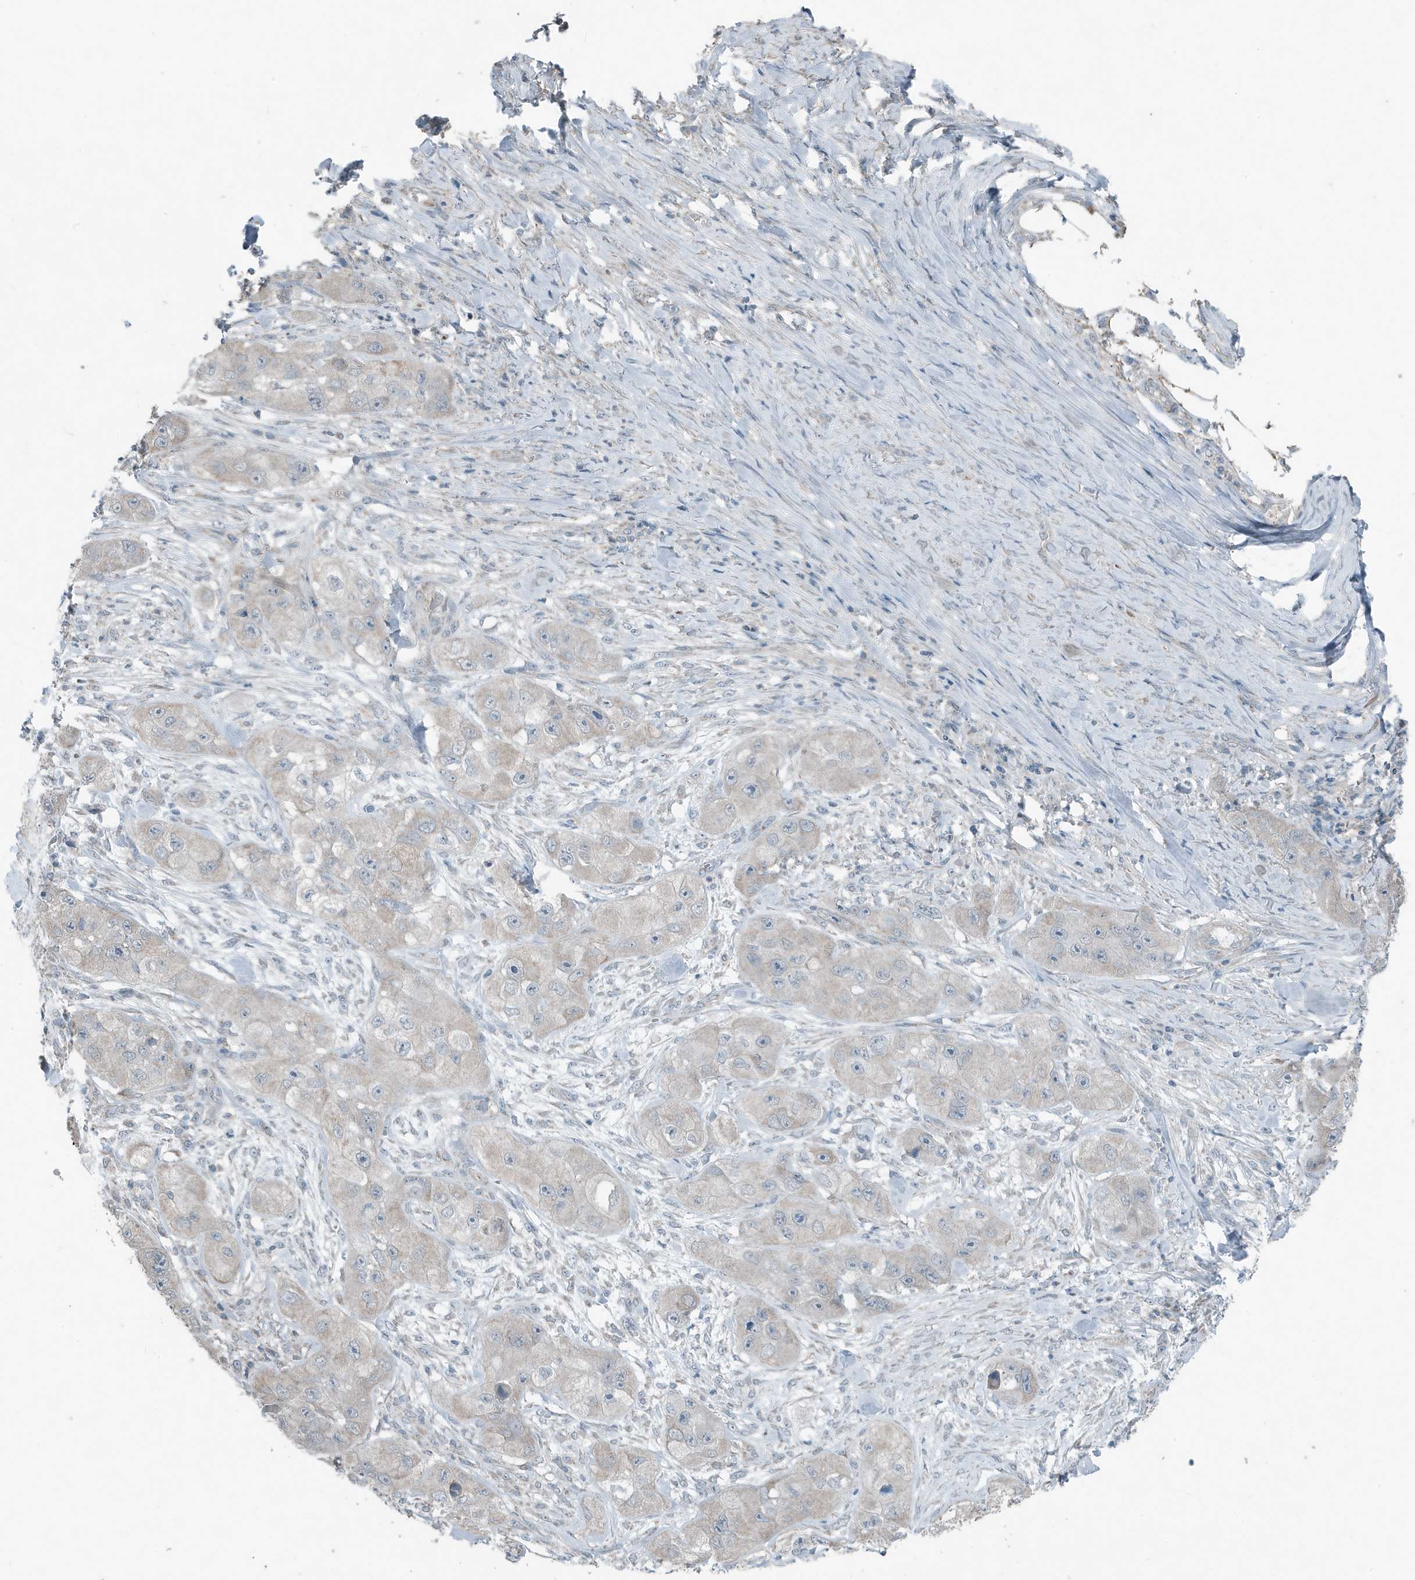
{"staining": {"intensity": "negative", "quantity": "none", "location": "none"}, "tissue": "skin cancer", "cell_type": "Tumor cells", "image_type": "cancer", "snomed": [{"axis": "morphology", "description": "Squamous cell carcinoma, NOS"}, {"axis": "topography", "description": "Skin"}, {"axis": "topography", "description": "Subcutis"}], "caption": "An immunohistochemistry histopathology image of skin cancer (squamous cell carcinoma) is shown. There is no staining in tumor cells of skin cancer (squamous cell carcinoma).", "gene": "MT-CYB", "patient": {"sex": "male", "age": 73}}